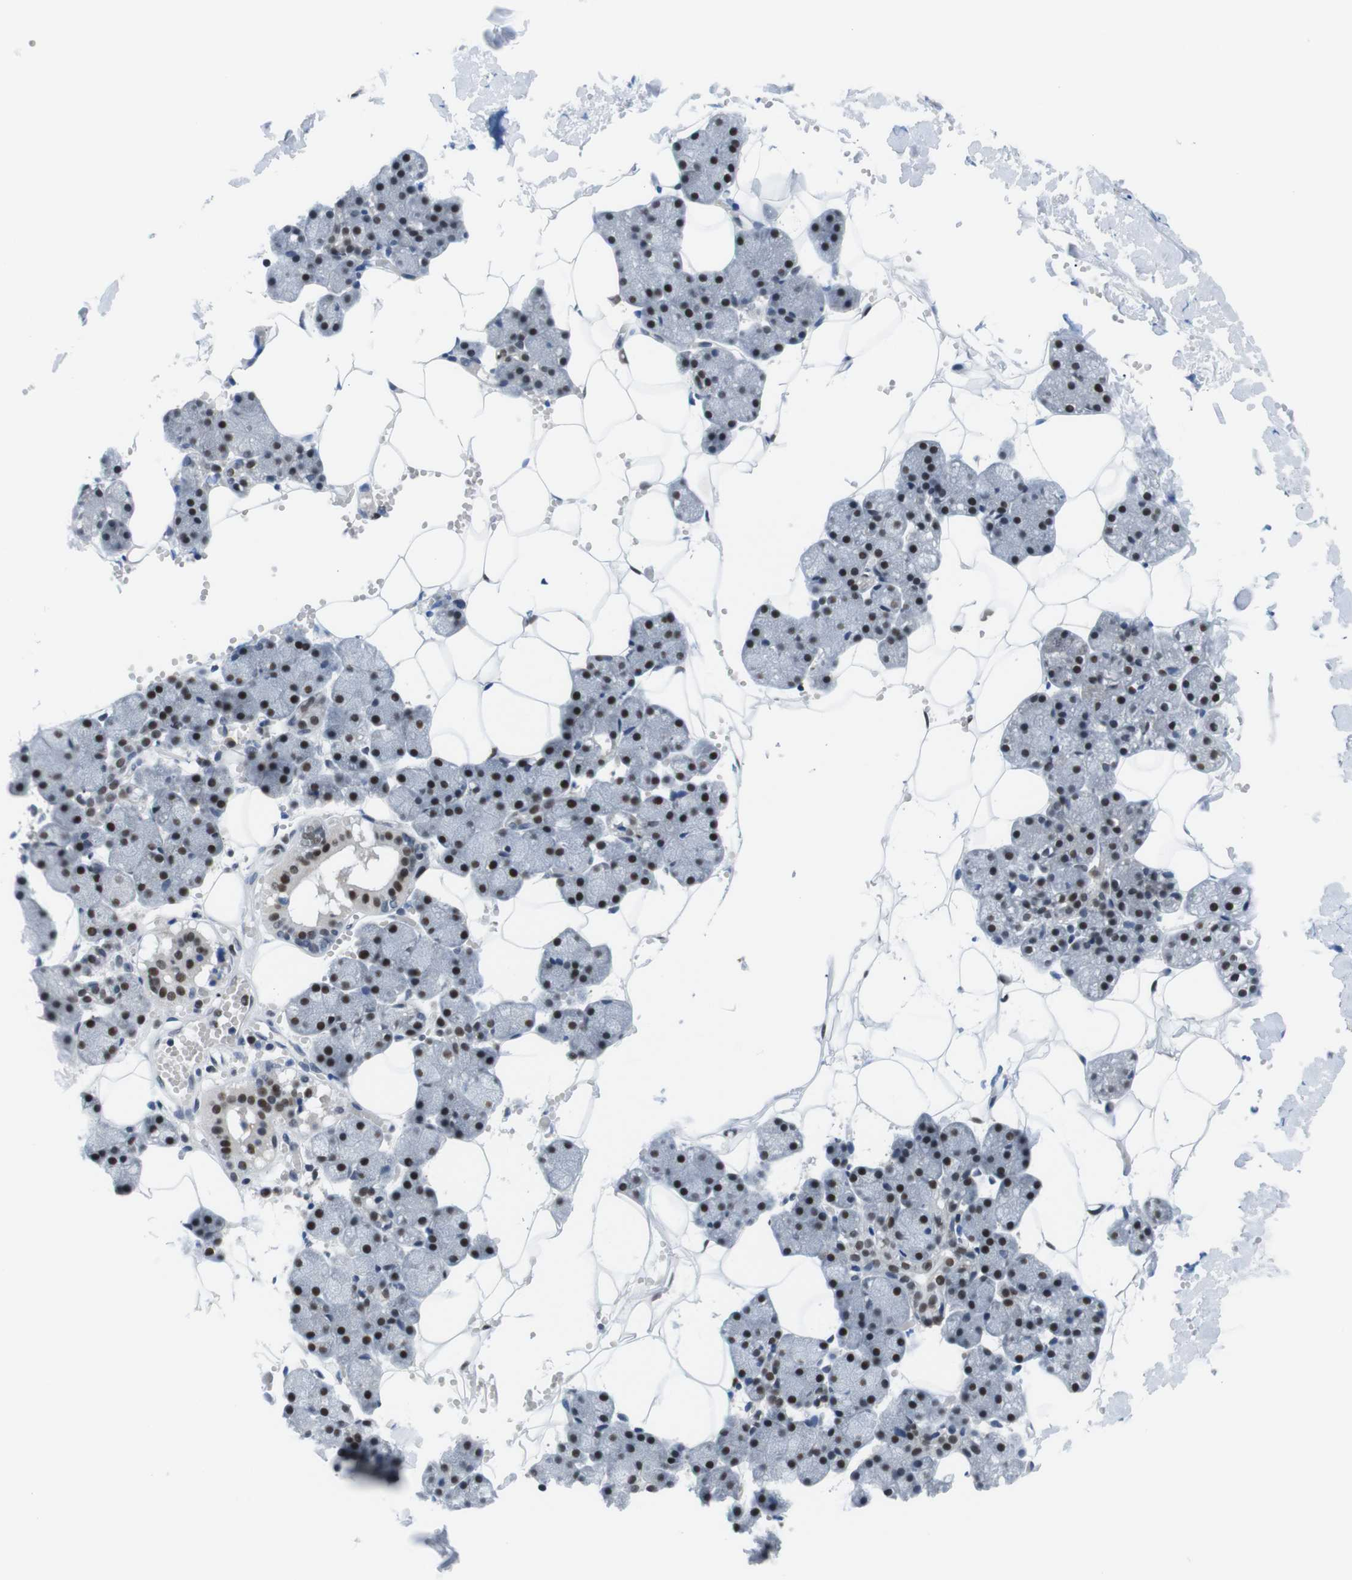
{"staining": {"intensity": "strong", "quantity": ">75%", "location": "nuclear"}, "tissue": "salivary gland", "cell_type": "Glandular cells", "image_type": "normal", "snomed": [{"axis": "morphology", "description": "Normal tissue, NOS"}, {"axis": "topography", "description": "Salivary gland"}], "caption": "DAB (3,3'-diaminobenzidine) immunohistochemical staining of benign human salivary gland exhibits strong nuclear protein staining in about >75% of glandular cells.", "gene": "PSME3", "patient": {"sex": "male", "age": 62}}